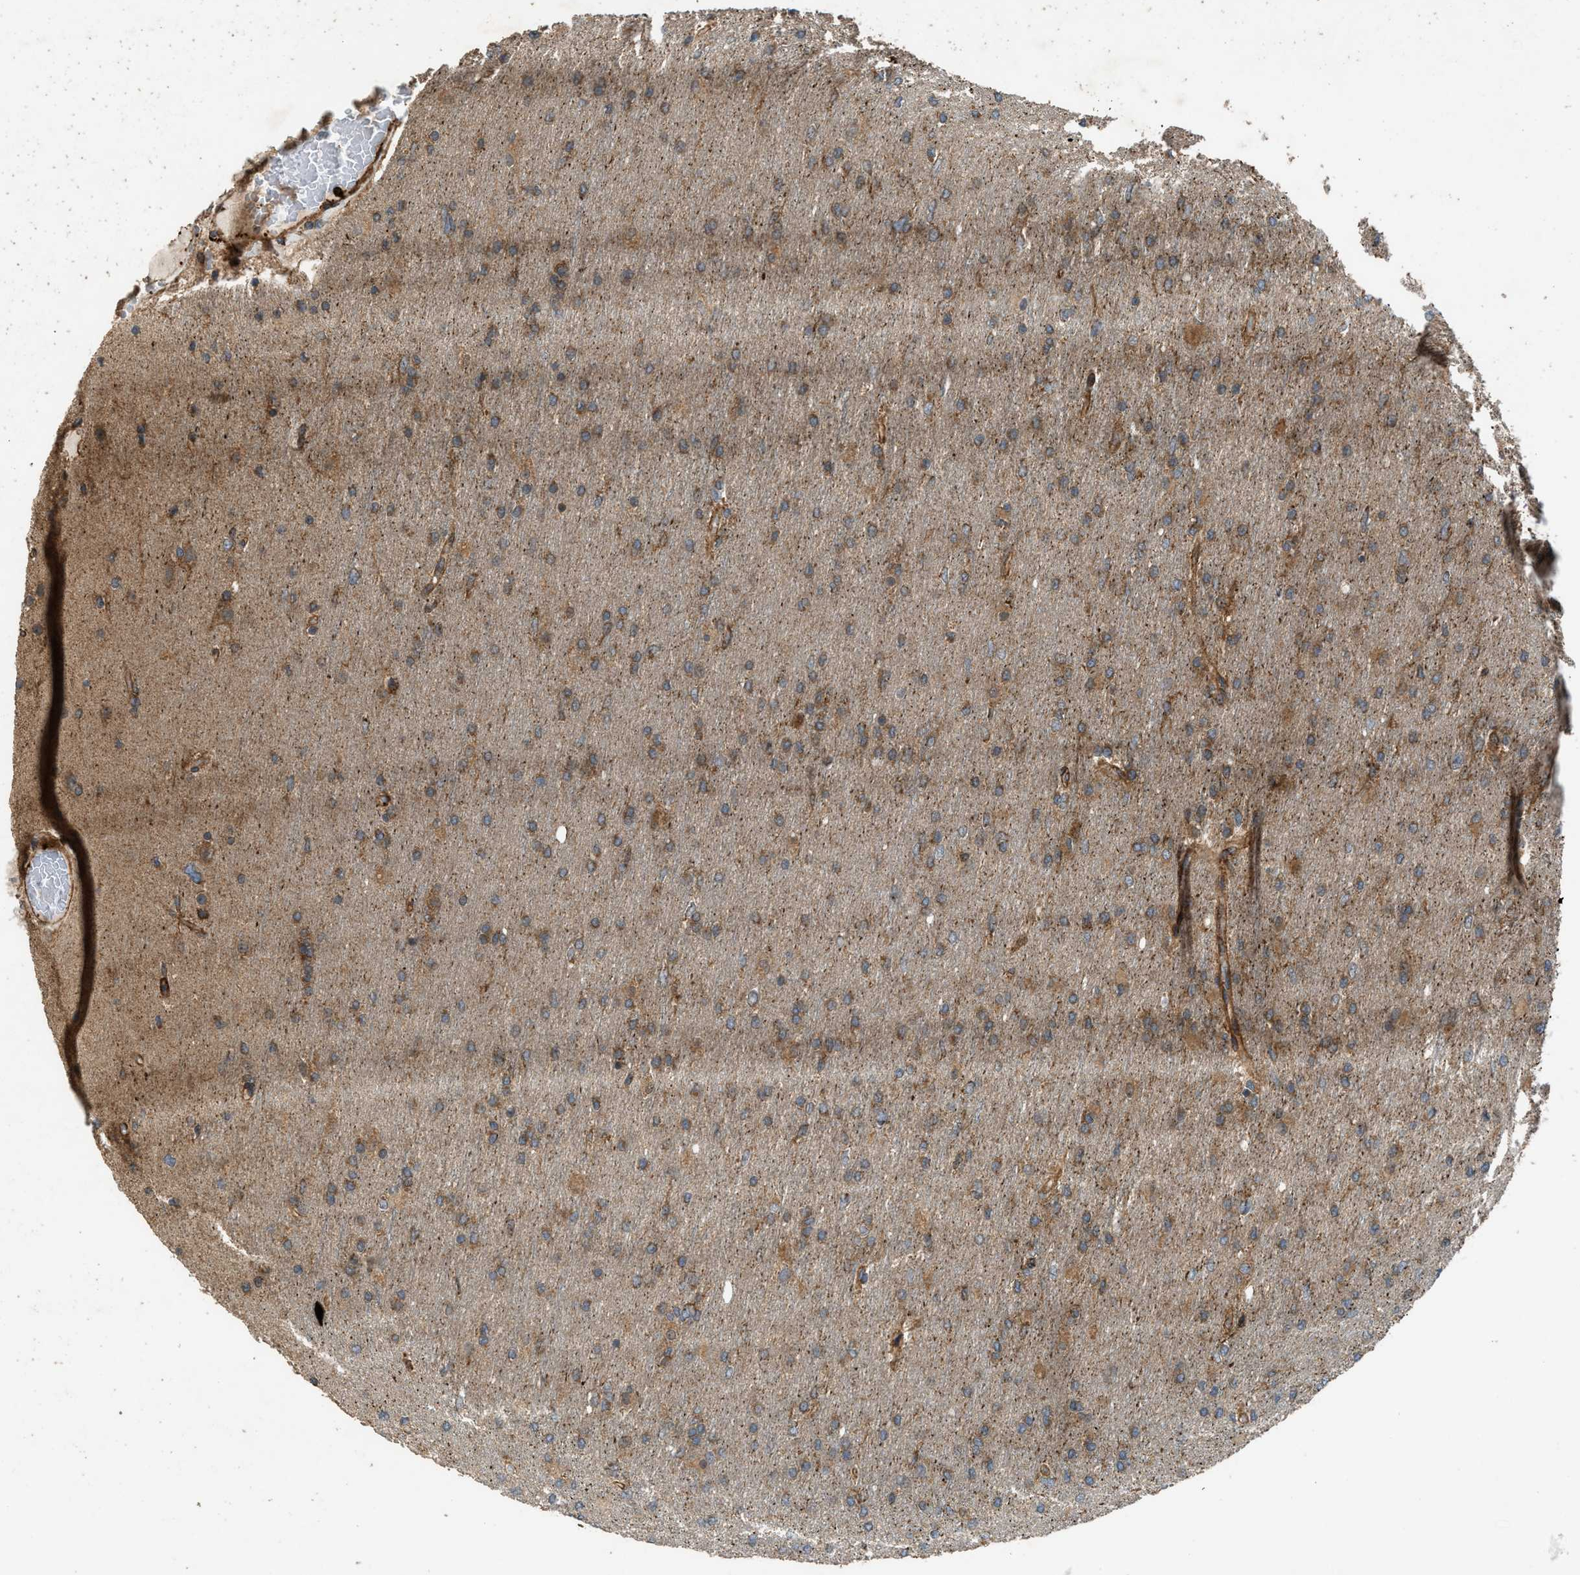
{"staining": {"intensity": "moderate", "quantity": ">75%", "location": "cytoplasmic/membranous"}, "tissue": "glioma", "cell_type": "Tumor cells", "image_type": "cancer", "snomed": [{"axis": "morphology", "description": "Glioma, malignant, High grade"}, {"axis": "topography", "description": "Cerebral cortex"}], "caption": "A histopathology image of human high-grade glioma (malignant) stained for a protein demonstrates moderate cytoplasmic/membranous brown staining in tumor cells. (Brightfield microscopy of DAB IHC at high magnification).", "gene": "EGLN1", "patient": {"sex": "female", "age": 36}}